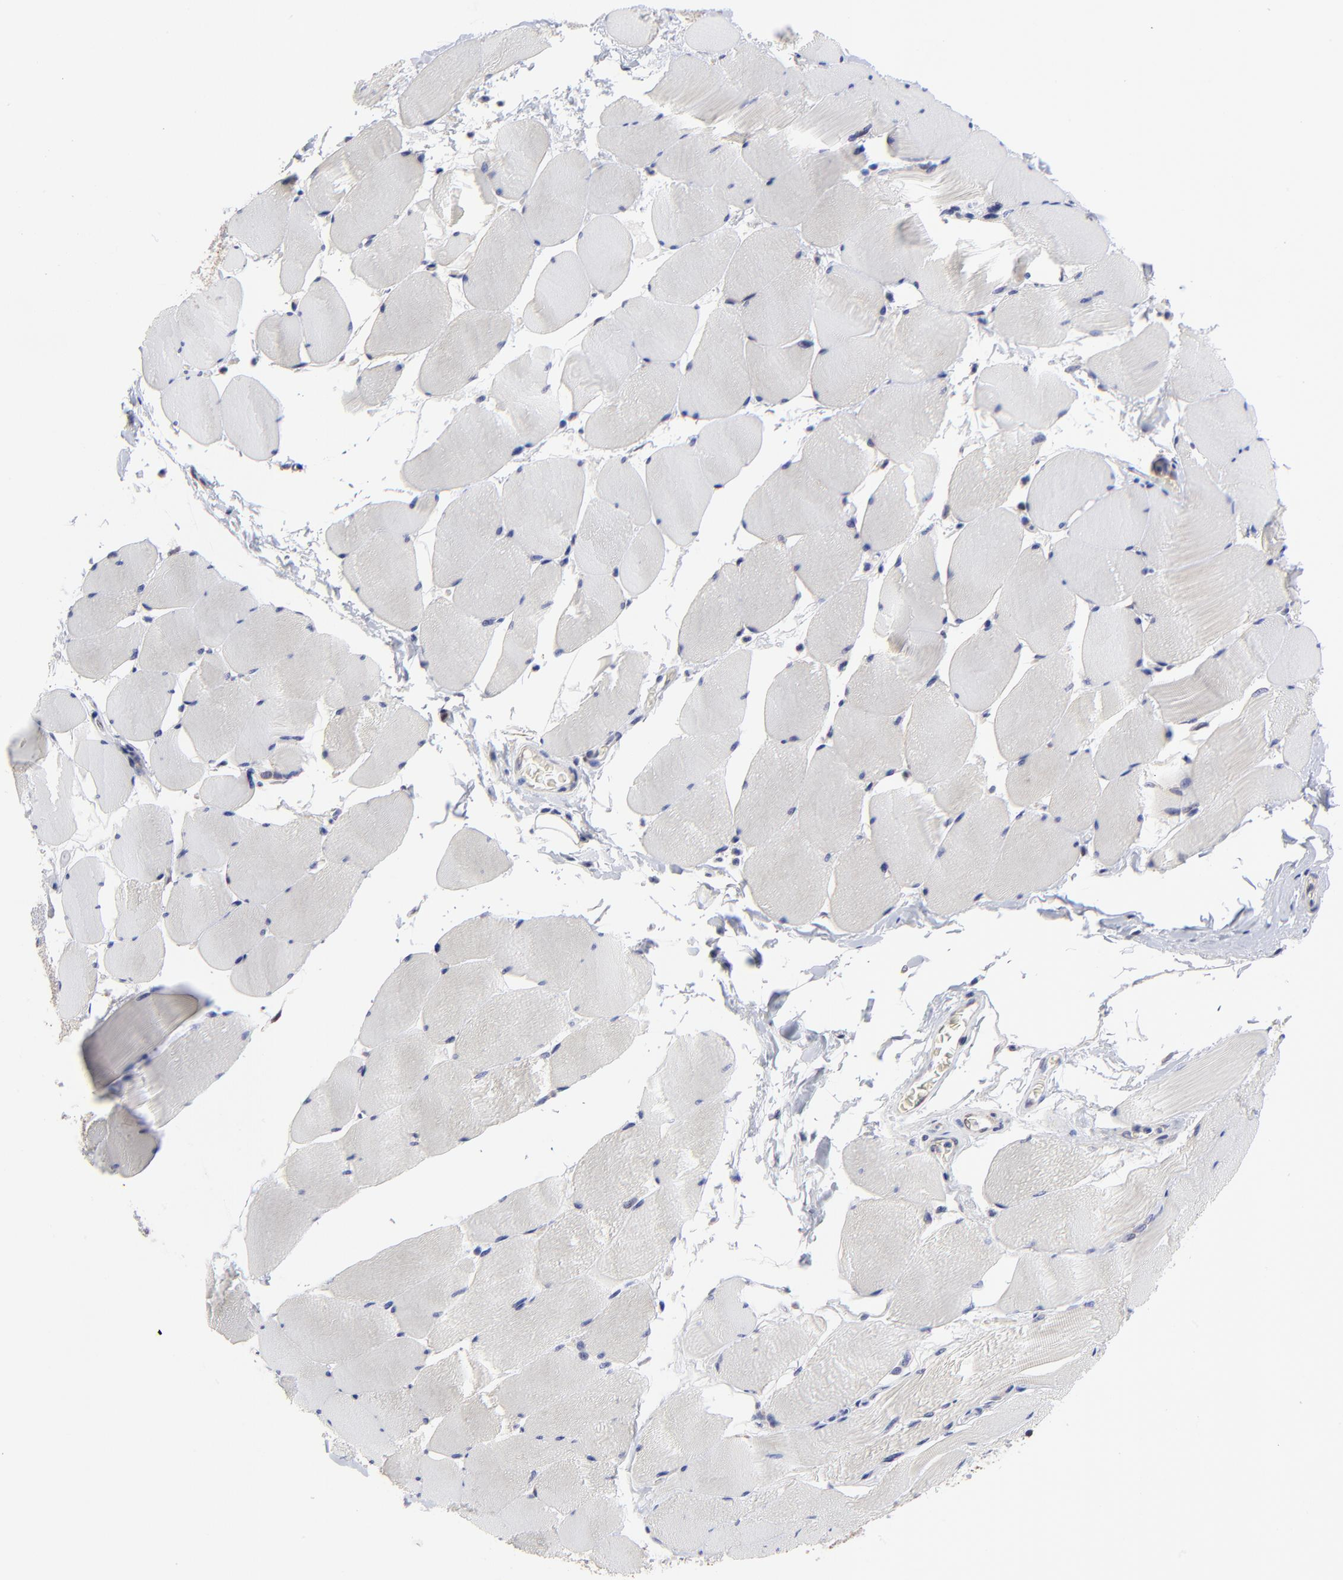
{"staining": {"intensity": "weak", "quantity": "<25%", "location": "cytoplasmic/membranous"}, "tissue": "skeletal muscle", "cell_type": "Myocytes", "image_type": "normal", "snomed": [{"axis": "morphology", "description": "Normal tissue, NOS"}, {"axis": "topography", "description": "Skeletal muscle"}], "caption": "A high-resolution photomicrograph shows immunohistochemistry staining of normal skeletal muscle, which displays no significant staining in myocytes. (DAB (3,3'-diaminobenzidine) immunohistochemistry (IHC) with hematoxylin counter stain).", "gene": "FBXL12", "patient": {"sex": "male", "age": 62}}